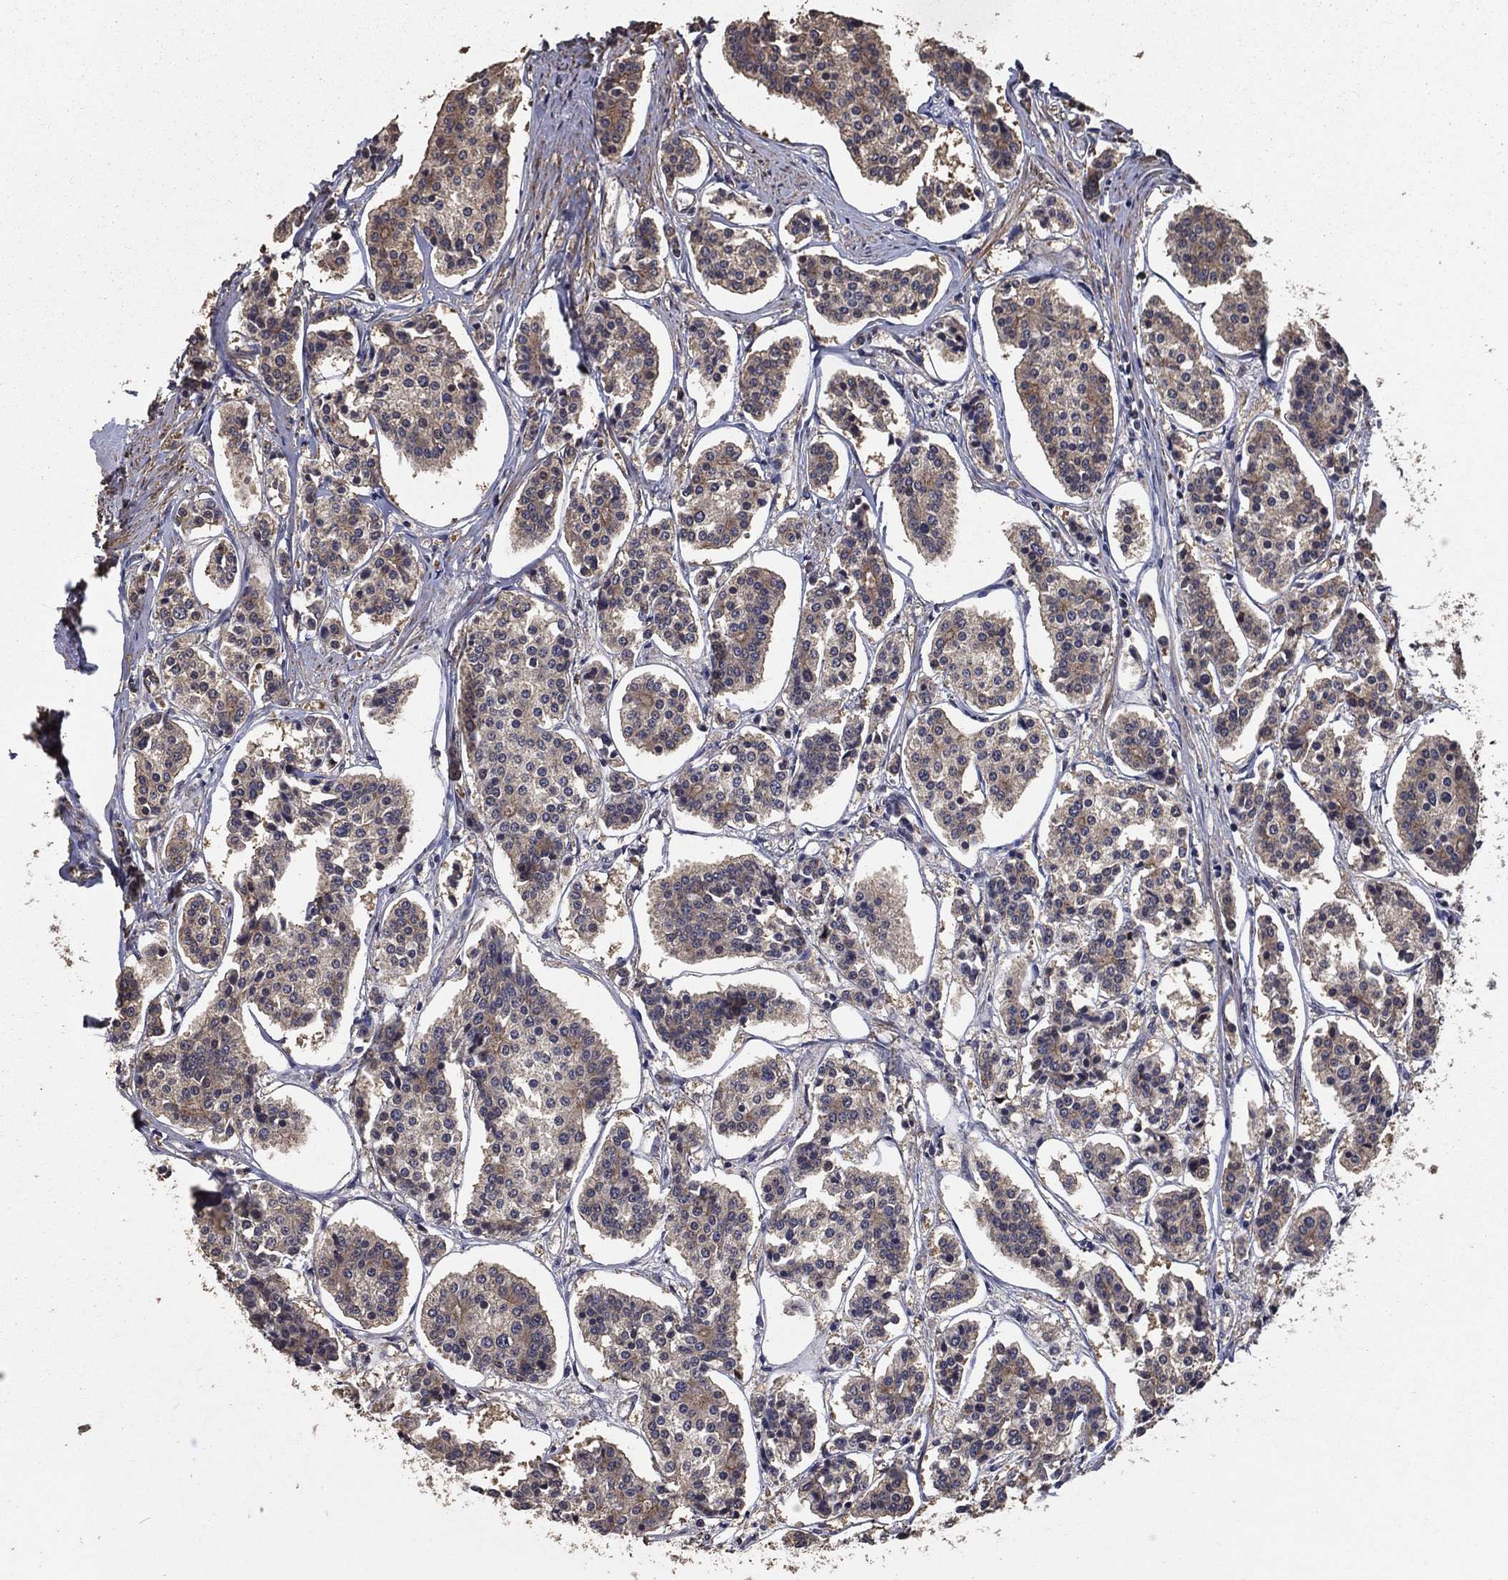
{"staining": {"intensity": "weak", "quantity": "25%-75%", "location": "cytoplasmic/membranous"}, "tissue": "carcinoid", "cell_type": "Tumor cells", "image_type": "cancer", "snomed": [{"axis": "morphology", "description": "Carcinoid, malignant, NOS"}, {"axis": "topography", "description": "Small intestine"}], "caption": "The immunohistochemical stain highlights weak cytoplasmic/membranous positivity in tumor cells of carcinoid tissue.", "gene": "PCNT", "patient": {"sex": "female", "age": 65}}